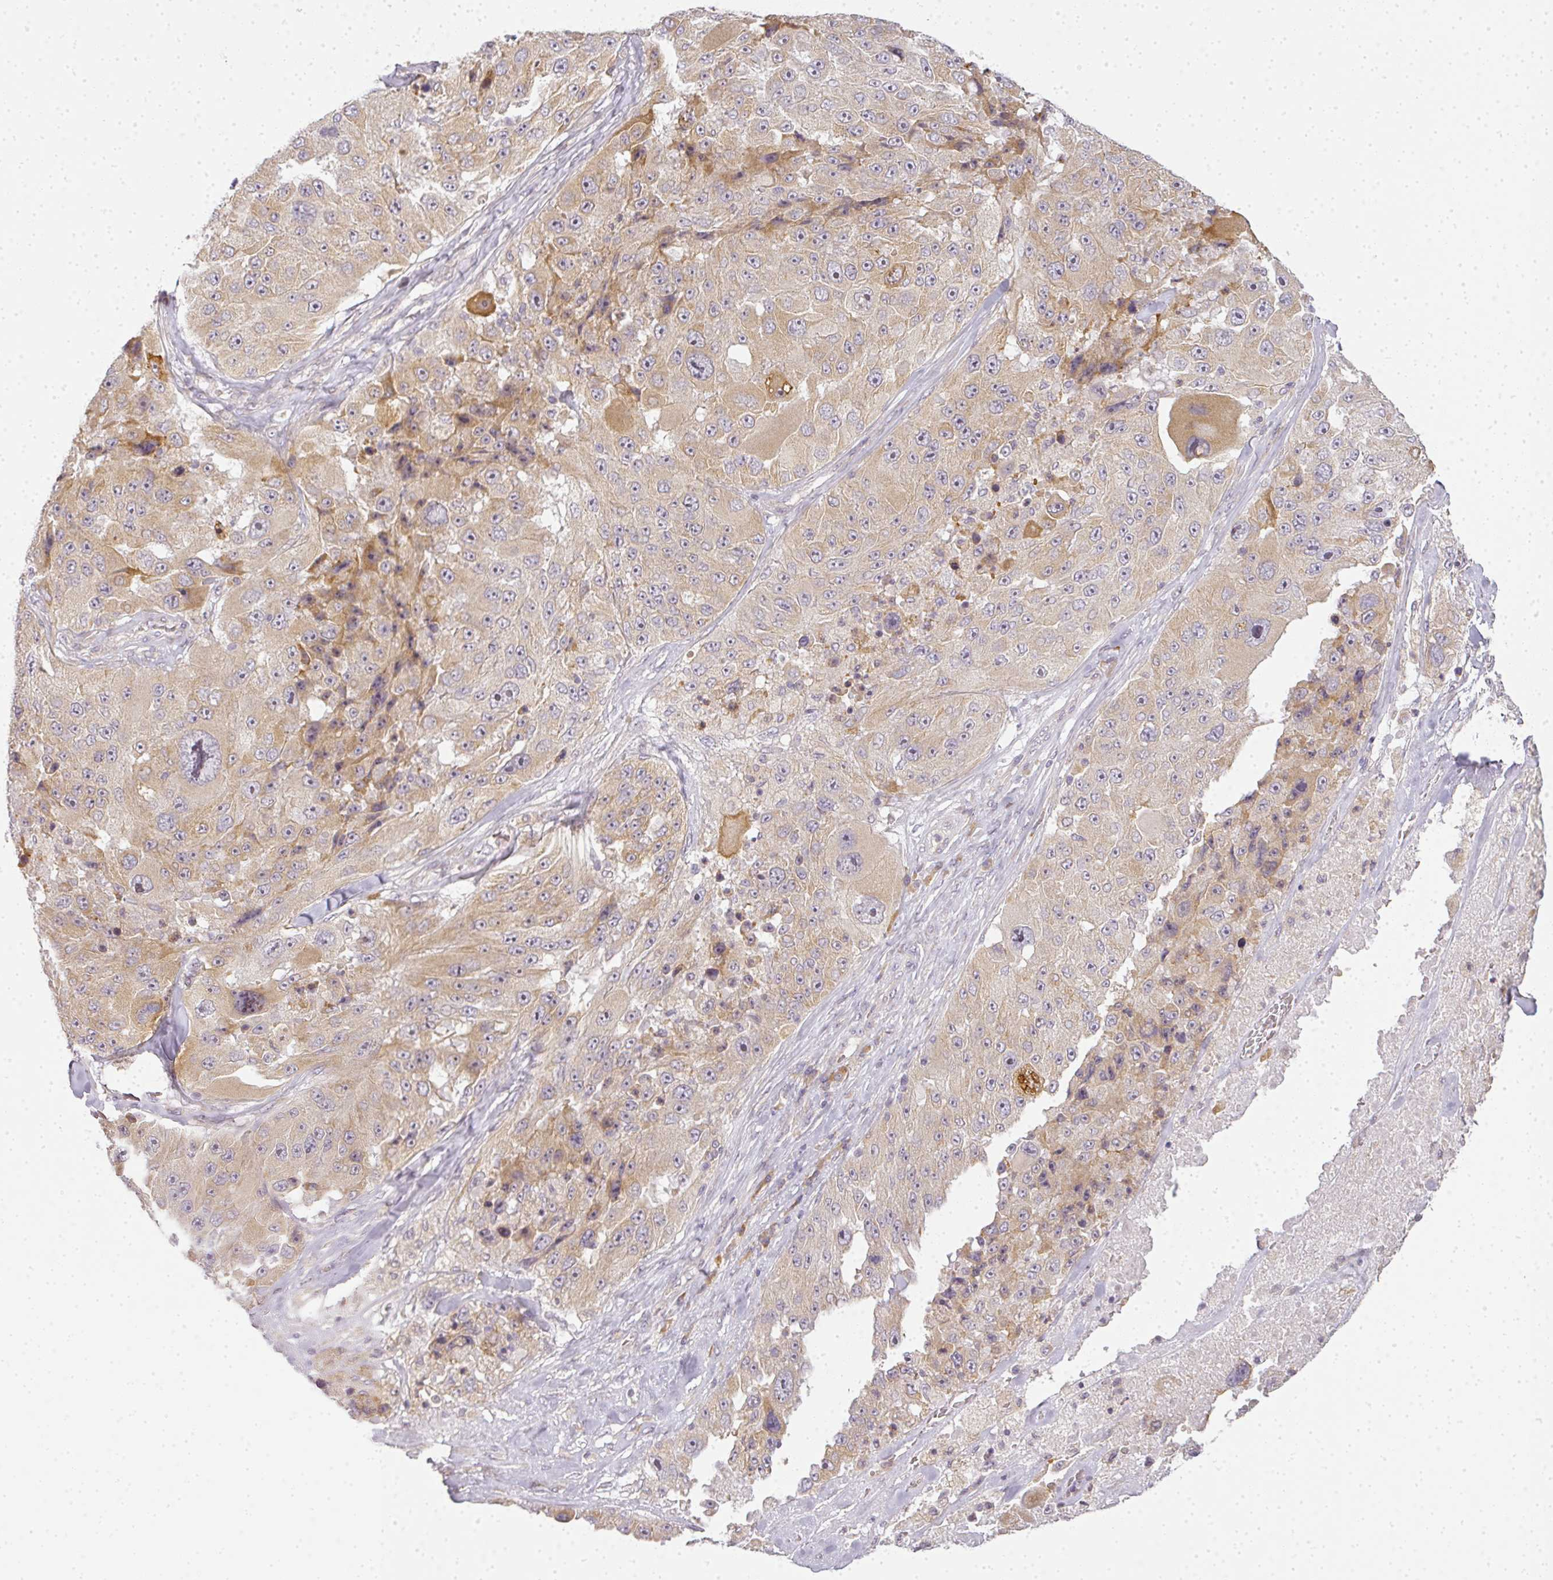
{"staining": {"intensity": "weak", "quantity": ">75%", "location": "cytoplasmic/membranous"}, "tissue": "melanoma", "cell_type": "Tumor cells", "image_type": "cancer", "snomed": [{"axis": "morphology", "description": "Malignant melanoma, Metastatic site"}, {"axis": "topography", "description": "Lymph node"}], "caption": "Melanoma tissue shows weak cytoplasmic/membranous staining in approximately >75% of tumor cells The staining was performed using DAB (3,3'-diaminobenzidine), with brown indicating positive protein expression. Nuclei are stained blue with hematoxylin.", "gene": "MED19", "patient": {"sex": "male", "age": 62}}